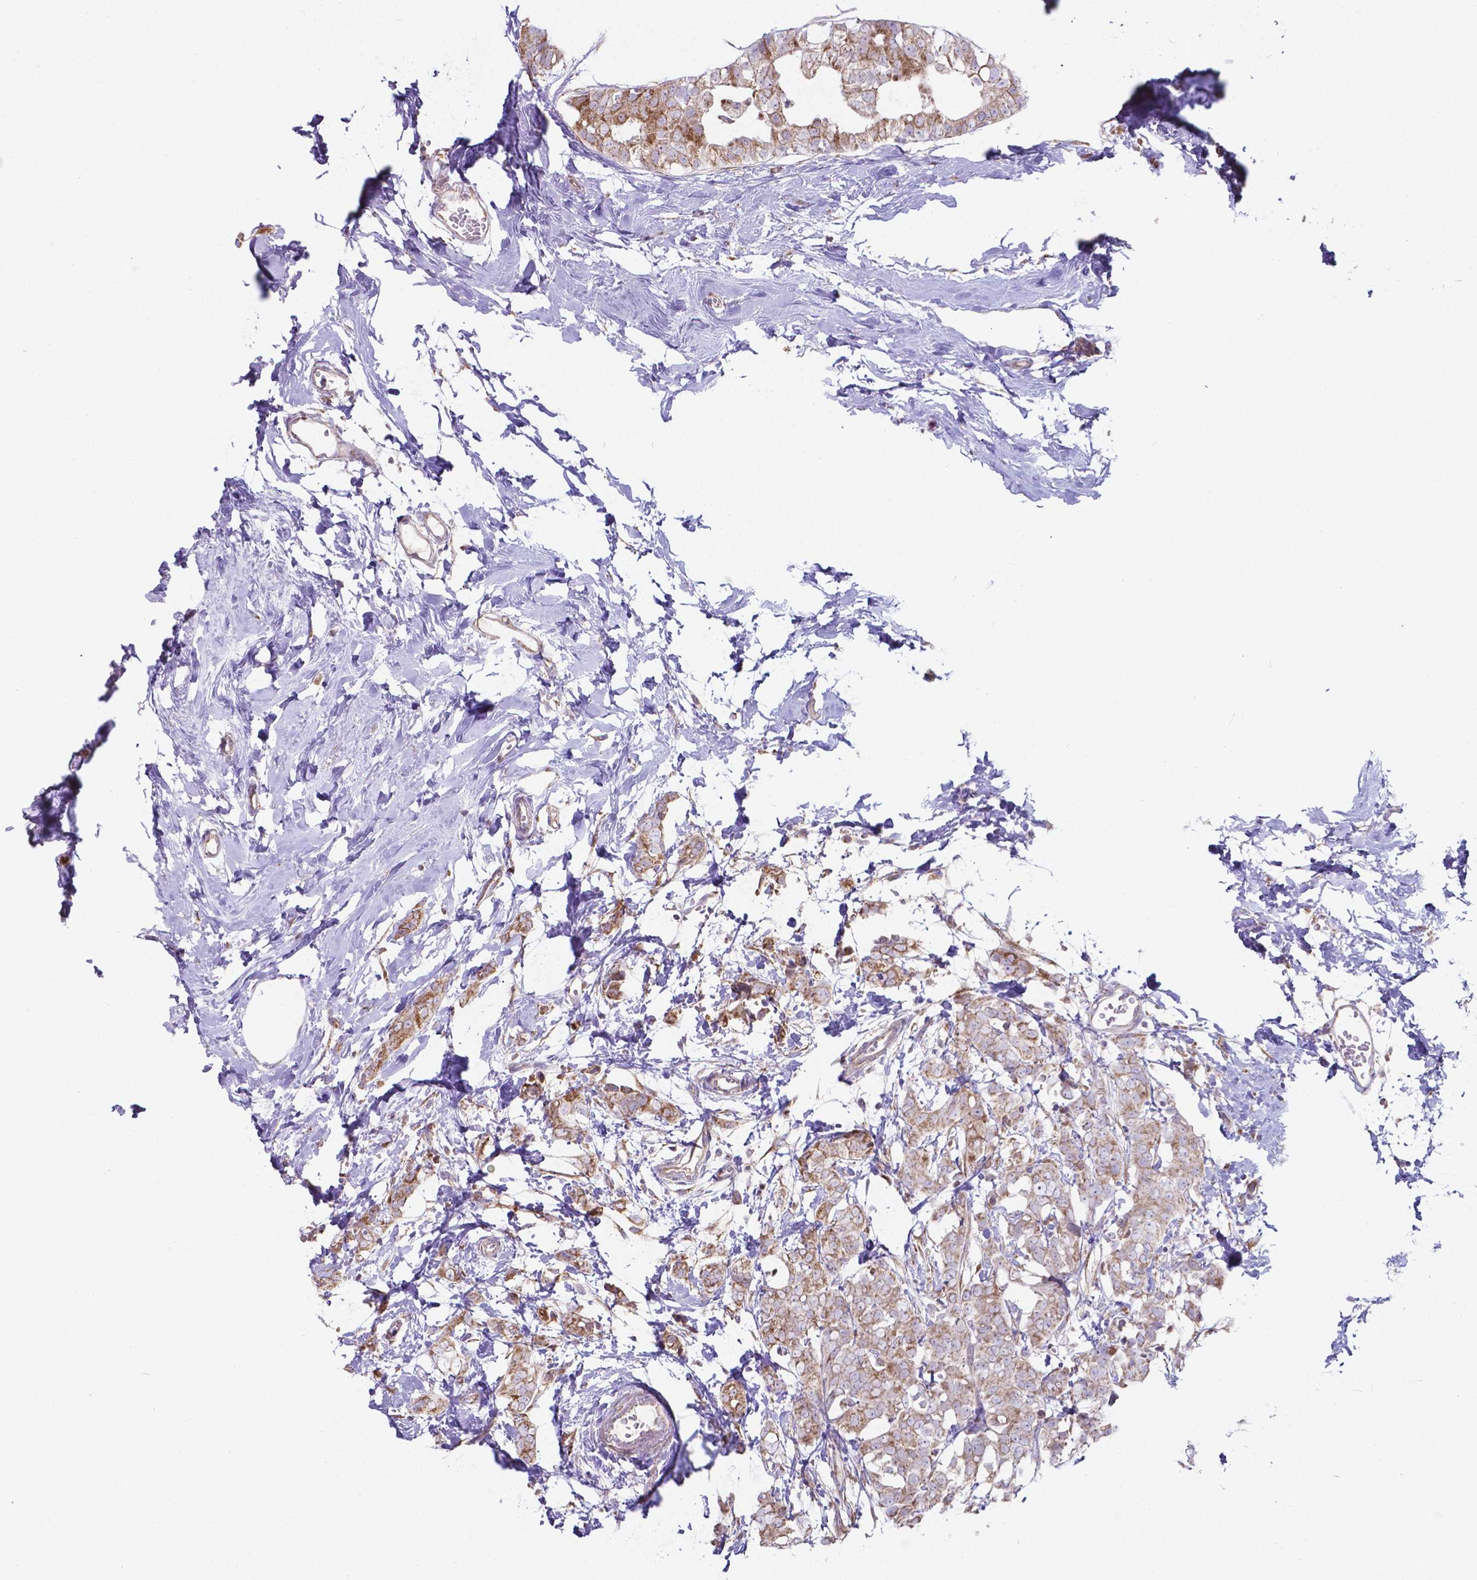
{"staining": {"intensity": "moderate", "quantity": ">75%", "location": "cytoplasmic/membranous"}, "tissue": "breast cancer", "cell_type": "Tumor cells", "image_type": "cancer", "snomed": [{"axis": "morphology", "description": "Duct carcinoma"}, {"axis": "topography", "description": "Breast"}], "caption": "Tumor cells display medium levels of moderate cytoplasmic/membranous positivity in about >75% of cells in human breast cancer.", "gene": "FAM114A1", "patient": {"sex": "female", "age": 40}}